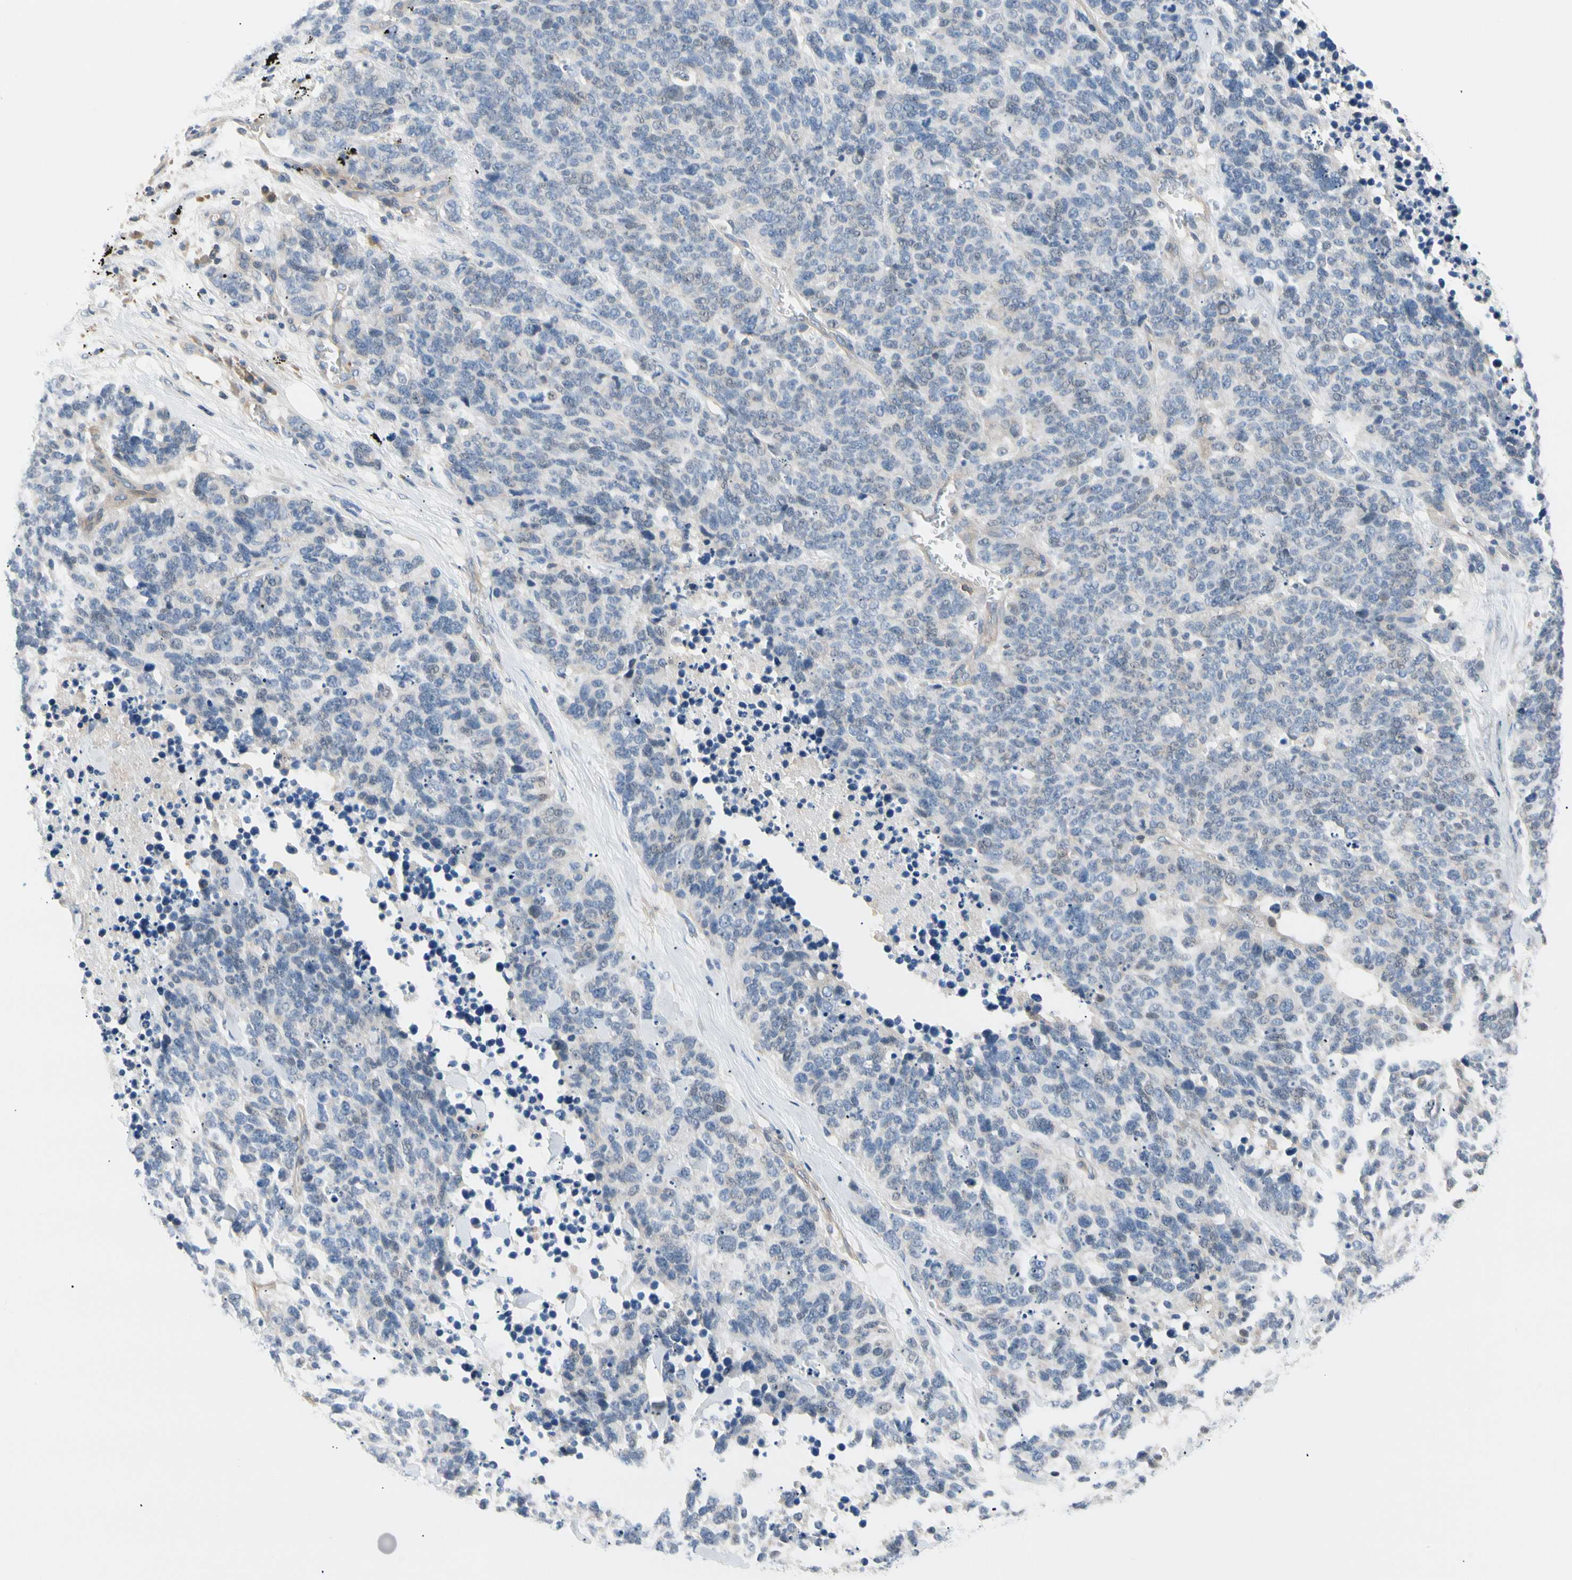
{"staining": {"intensity": "negative", "quantity": "none", "location": "none"}, "tissue": "lung cancer", "cell_type": "Tumor cells", "image_type": "cancer", "snomed": [{"axis": "morphology", "description": "Neoplasm, malignant, NOS"}, {"axis": "topography", "description": "Lung"}], "caption": "High power microscopy image of an immunohistochemistry photomicrograph of lung malignant neoplasm, revealing no significant positivity in tumor cells.", "gene": "TNFRSF18", "patient": {"sex": "female", "age": 58}}